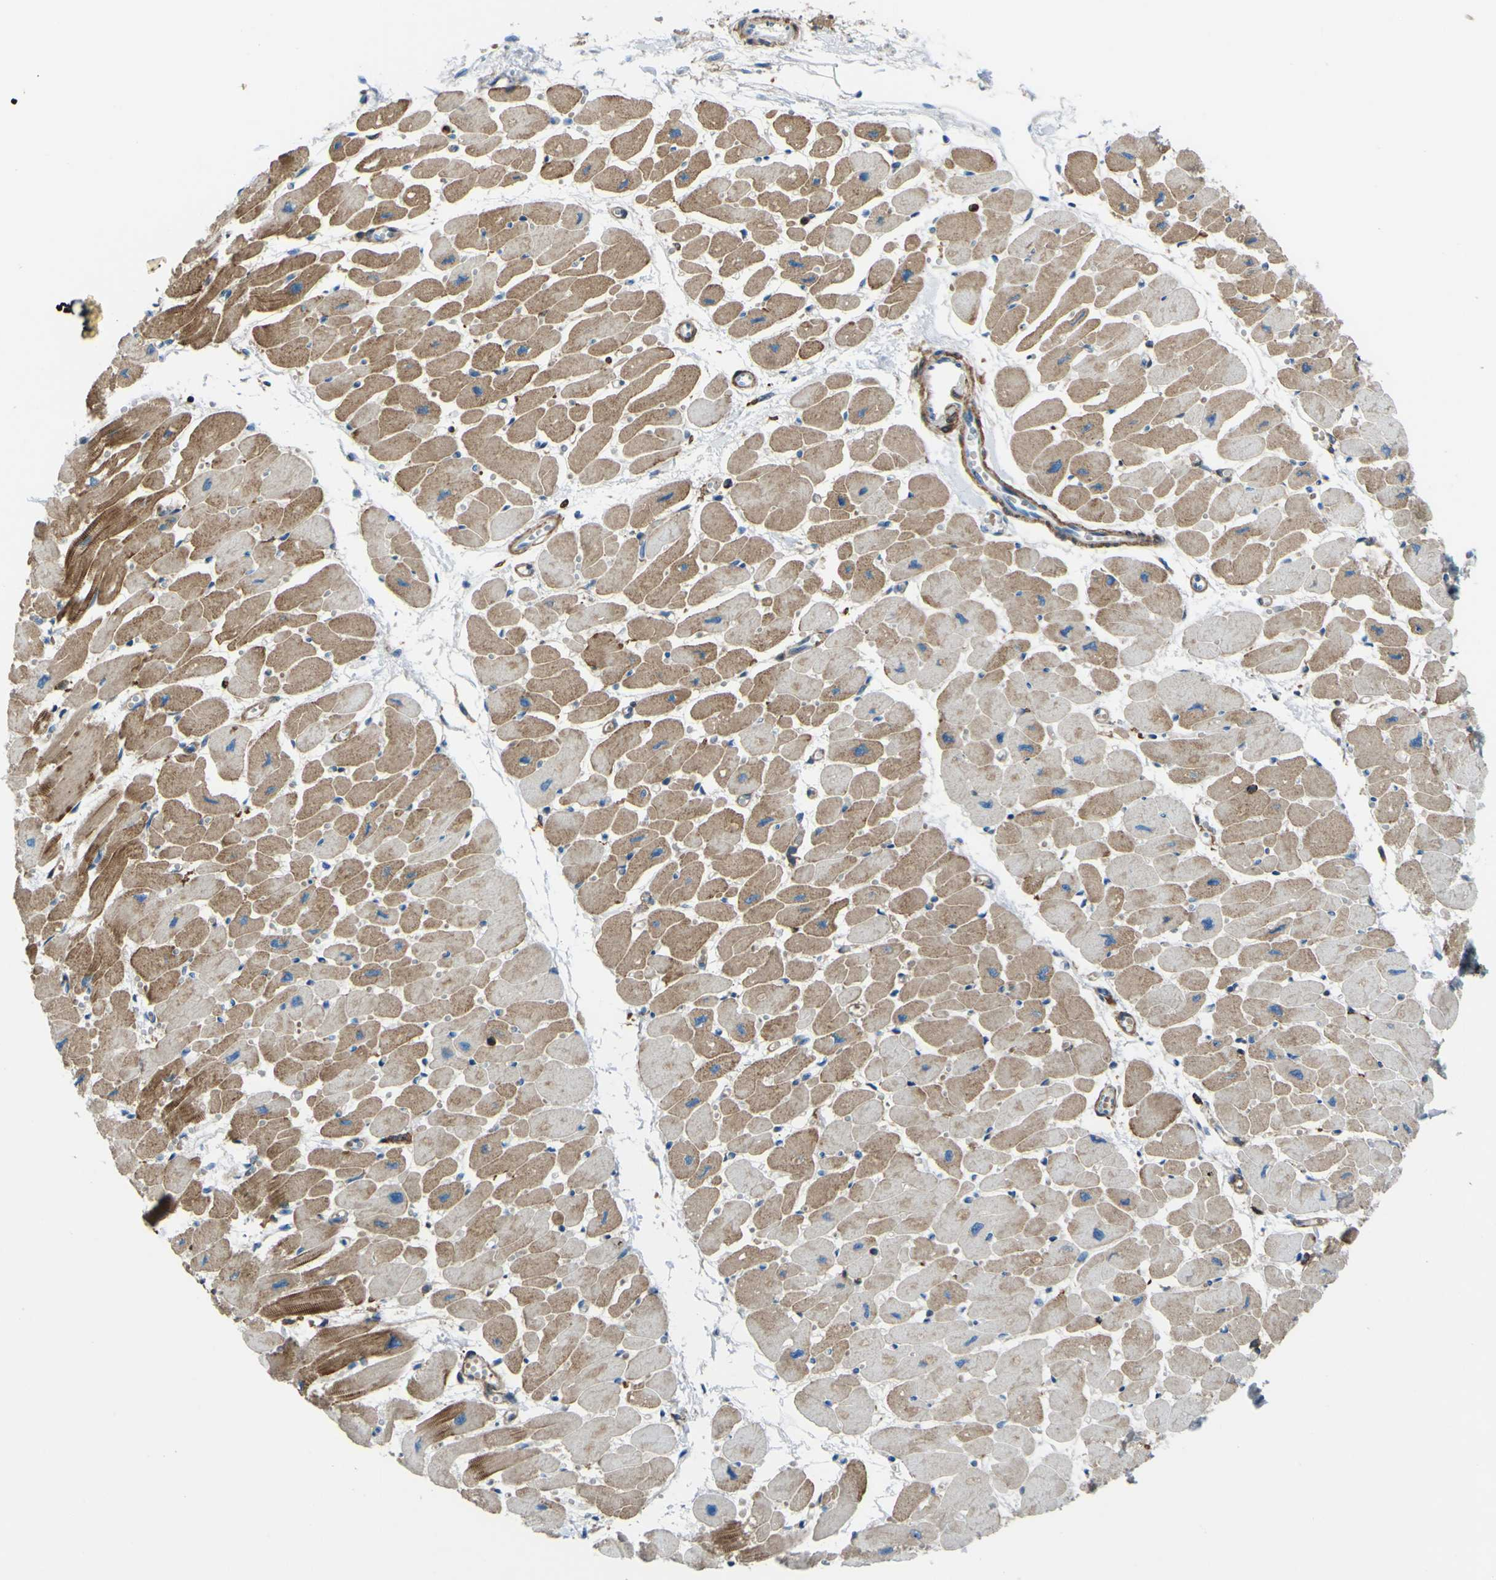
{"staining": {"intensity": "moderate", "quantity": "25%-75%", "location": "cytoplasmic/membranous"}, "tissue": "heart muscle", "cell_type": "Cardiomyocytes", "image_type": "normal", "snomed": [{"axis": "morphology", "description": "Normal tissue, NOS"}, {"axis": "topography", "description": "Heart"}], "caption": "A high-resolution photomicrograph shows immunohistochemistry (IHC) staining of normal heart muscle, which shows moderate cytoplasmic/membranous staining in about 25%-75% of cardiomyocytes. (DAB (3,3'-diaminobenzidine) IHC, brown staining for protein, blue staining for nuclei).", "gene": "PCDHB5", "patient": {"sex": "female", "age": 54}}